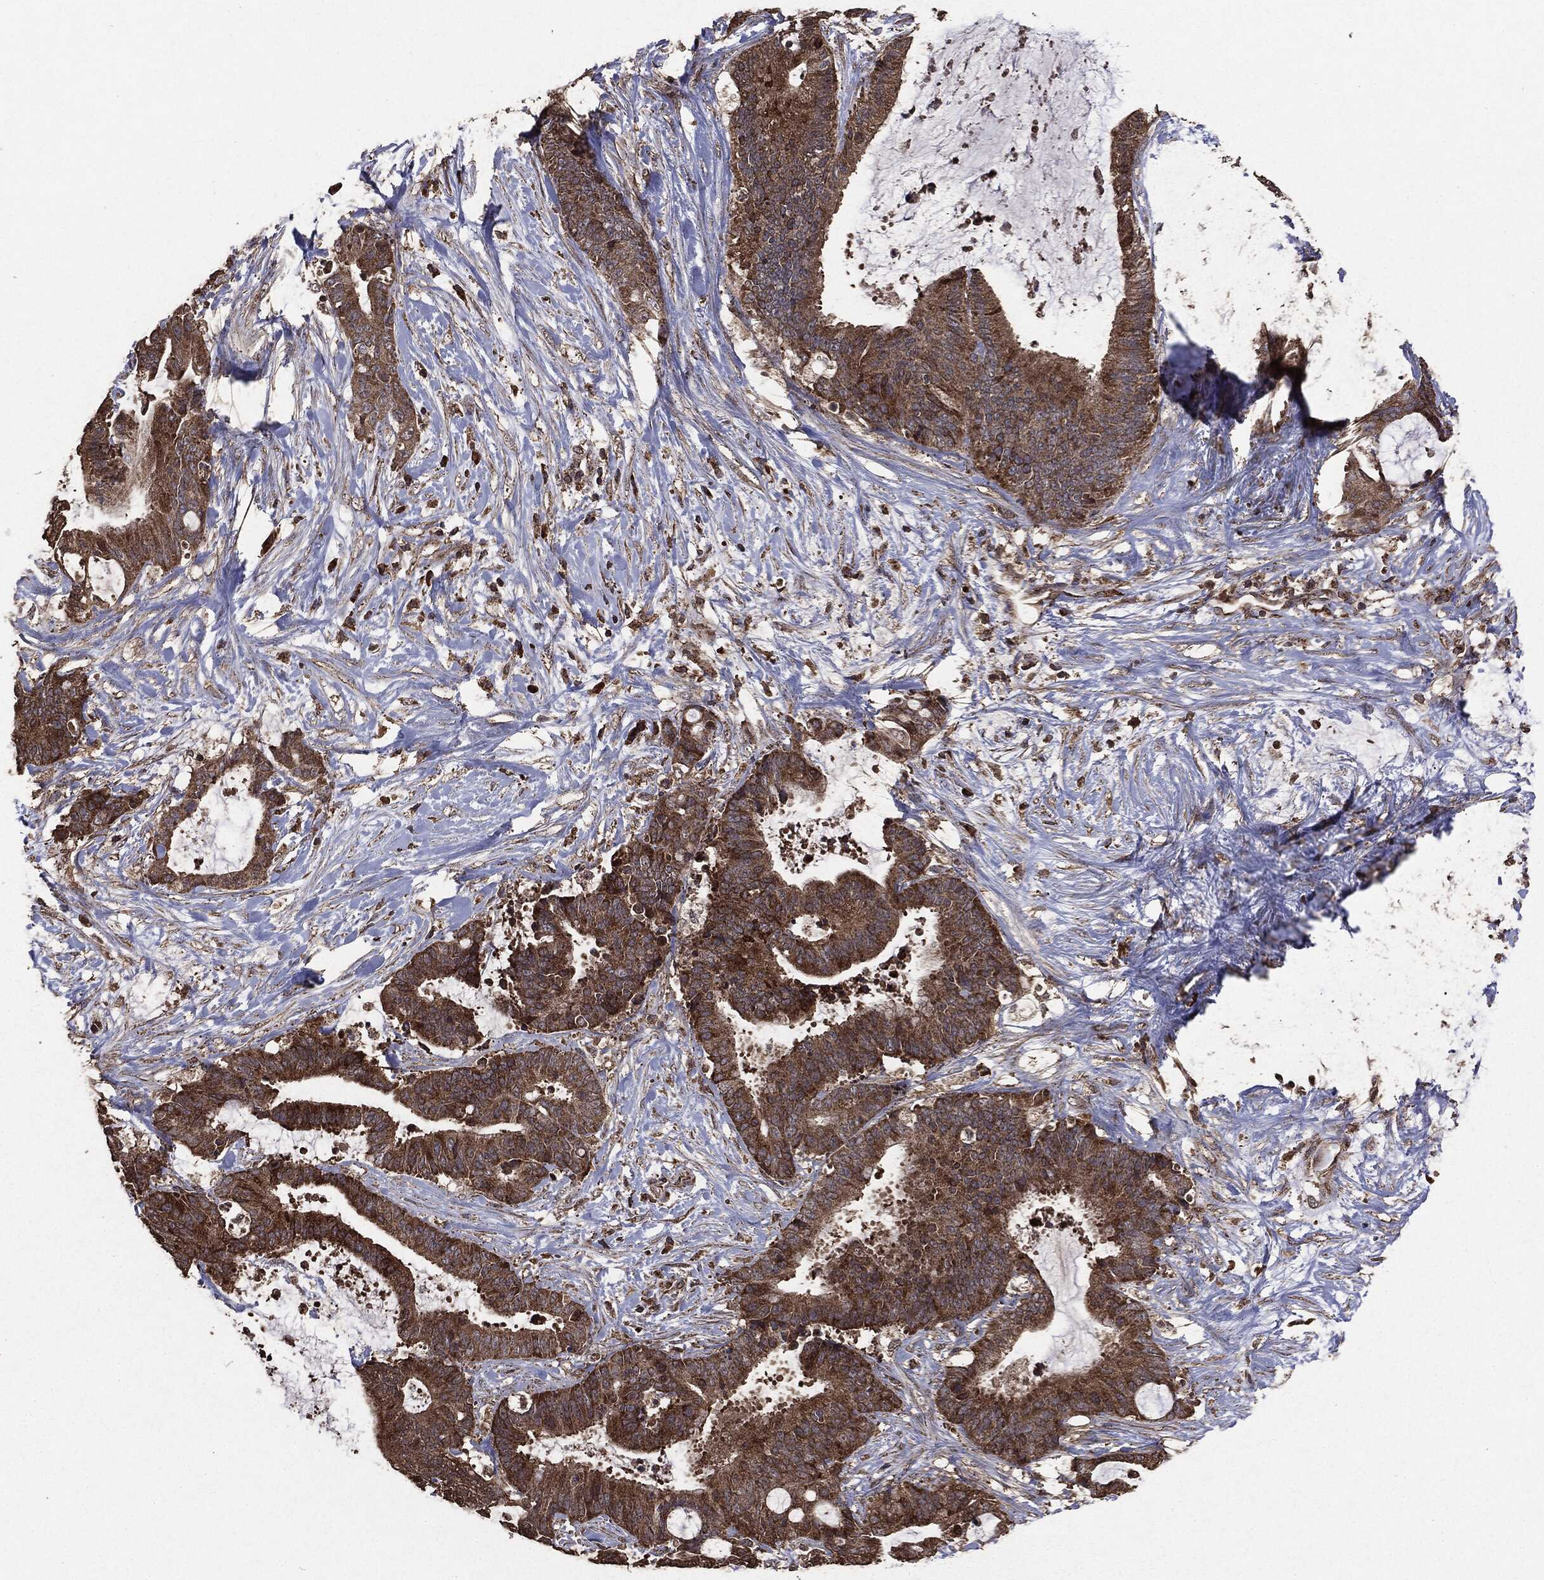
{"staining": {"intensity": "moderate", "quantity": ">75%", "location": "cytoplasmic/membranous"}, "tissue": "liver cancer", "cell_type": "Tumor cells", "image_type": "cancer", "snomed": [{"axis": "morphology", "description": "Cholangiocarcinoma"}, {"axis": "topography", "description": "Liver"}], "caption": "Liver cancer (cholangiocarcinoma) stained with a protein marker displays moderate staining in tumor cells.", "gene": "MTOR", "patient": {"sex": "female", "age": 73}}